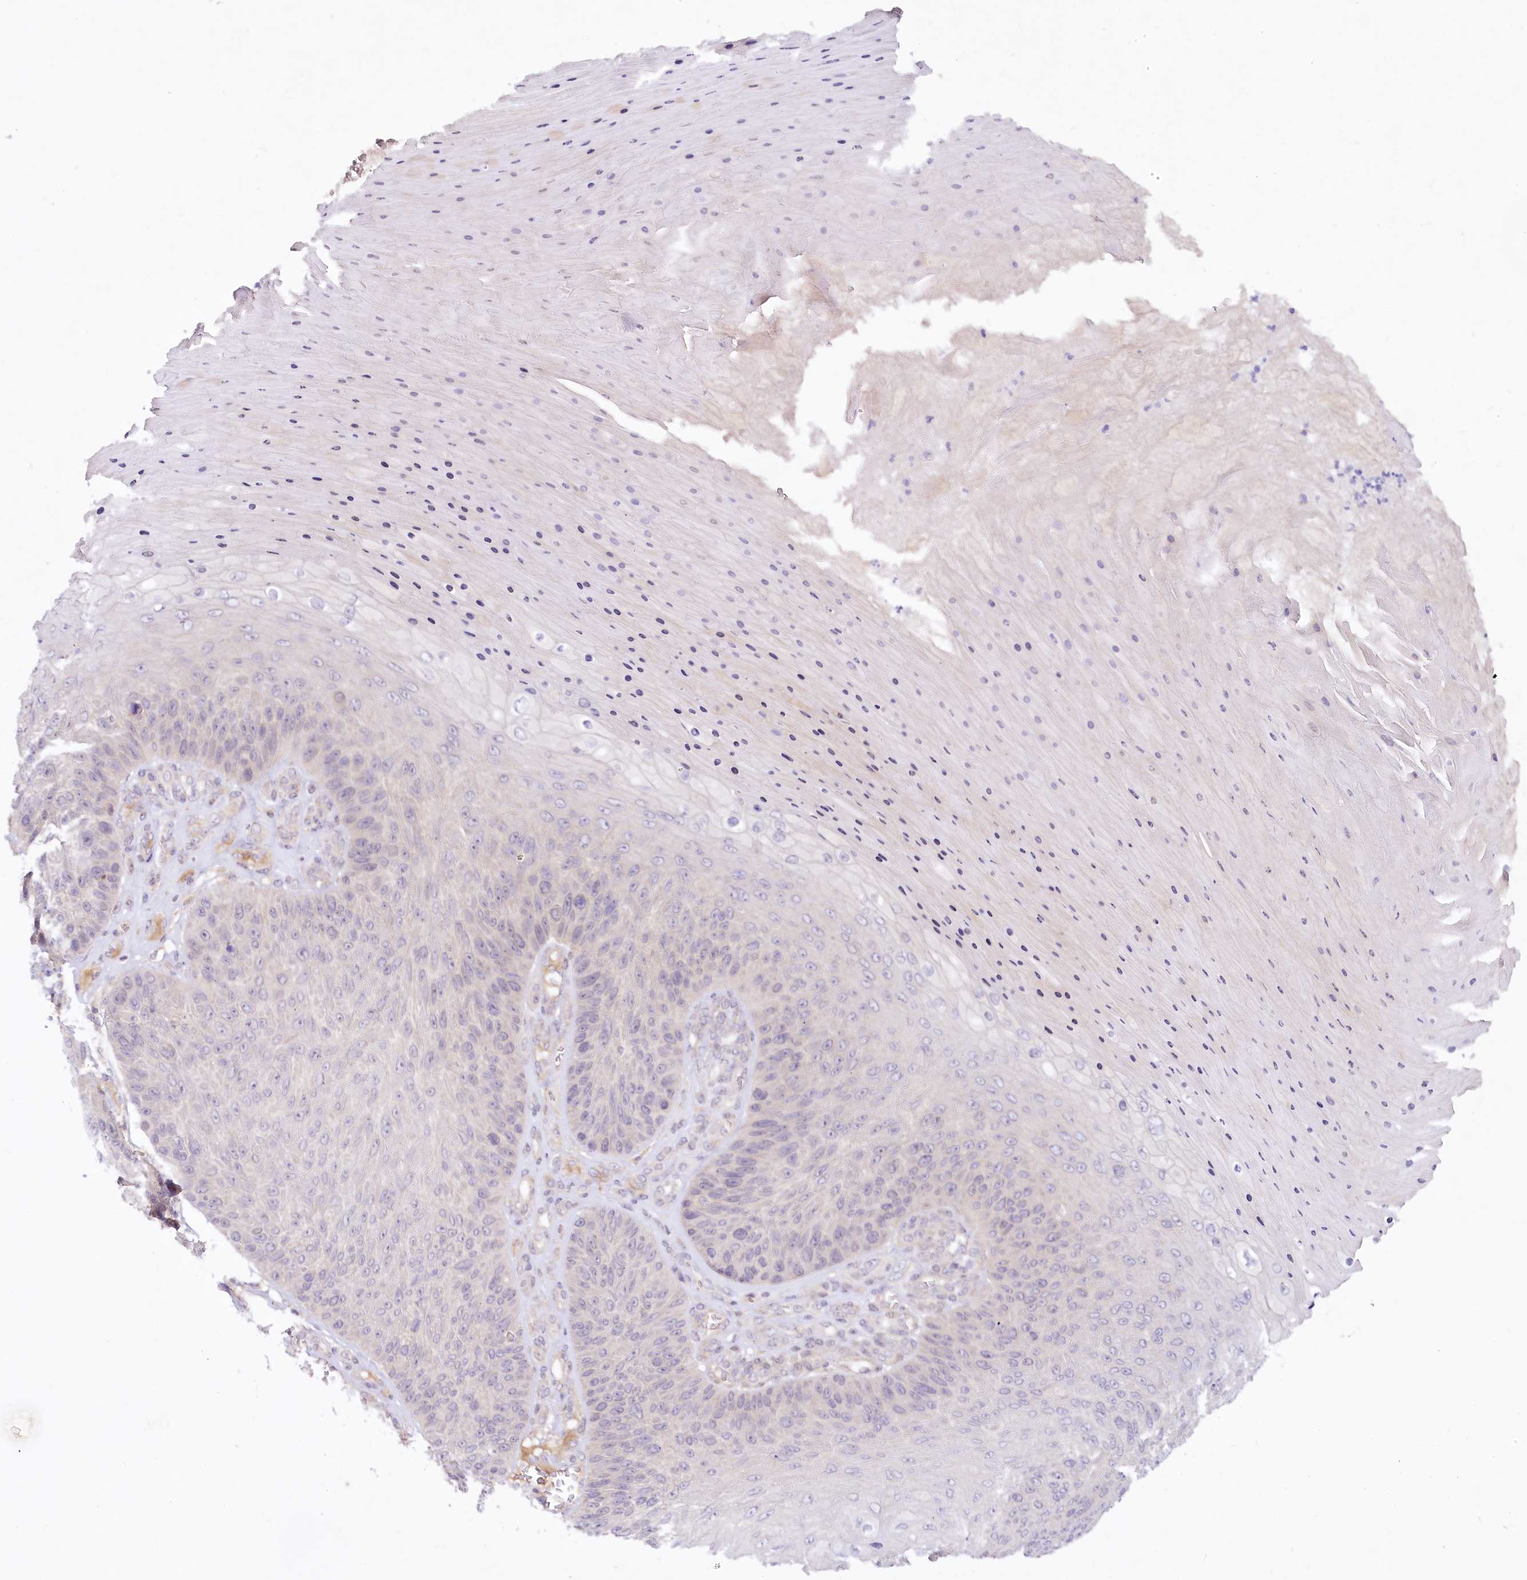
{"staining": {"intensity": "negative", "quantity": "none", "location": "none"}, "tissue": "skin cancer", "cell_type": "Tumor cells", "image_type": "cancer", "snomed": [{"axis": "morphology", "description": "Squamous cell carcinoma, NOS"}, {"axis": "topography", "description": "Skin"}], "caption": "High power microscopy micrograph of an immunohistochemistry image of skin cancer (squamous cell carcinoma), revealing no significant expression in tumor cells.", "gene": "EFHC2", "patient": {"sex": "female", "age": 88}}